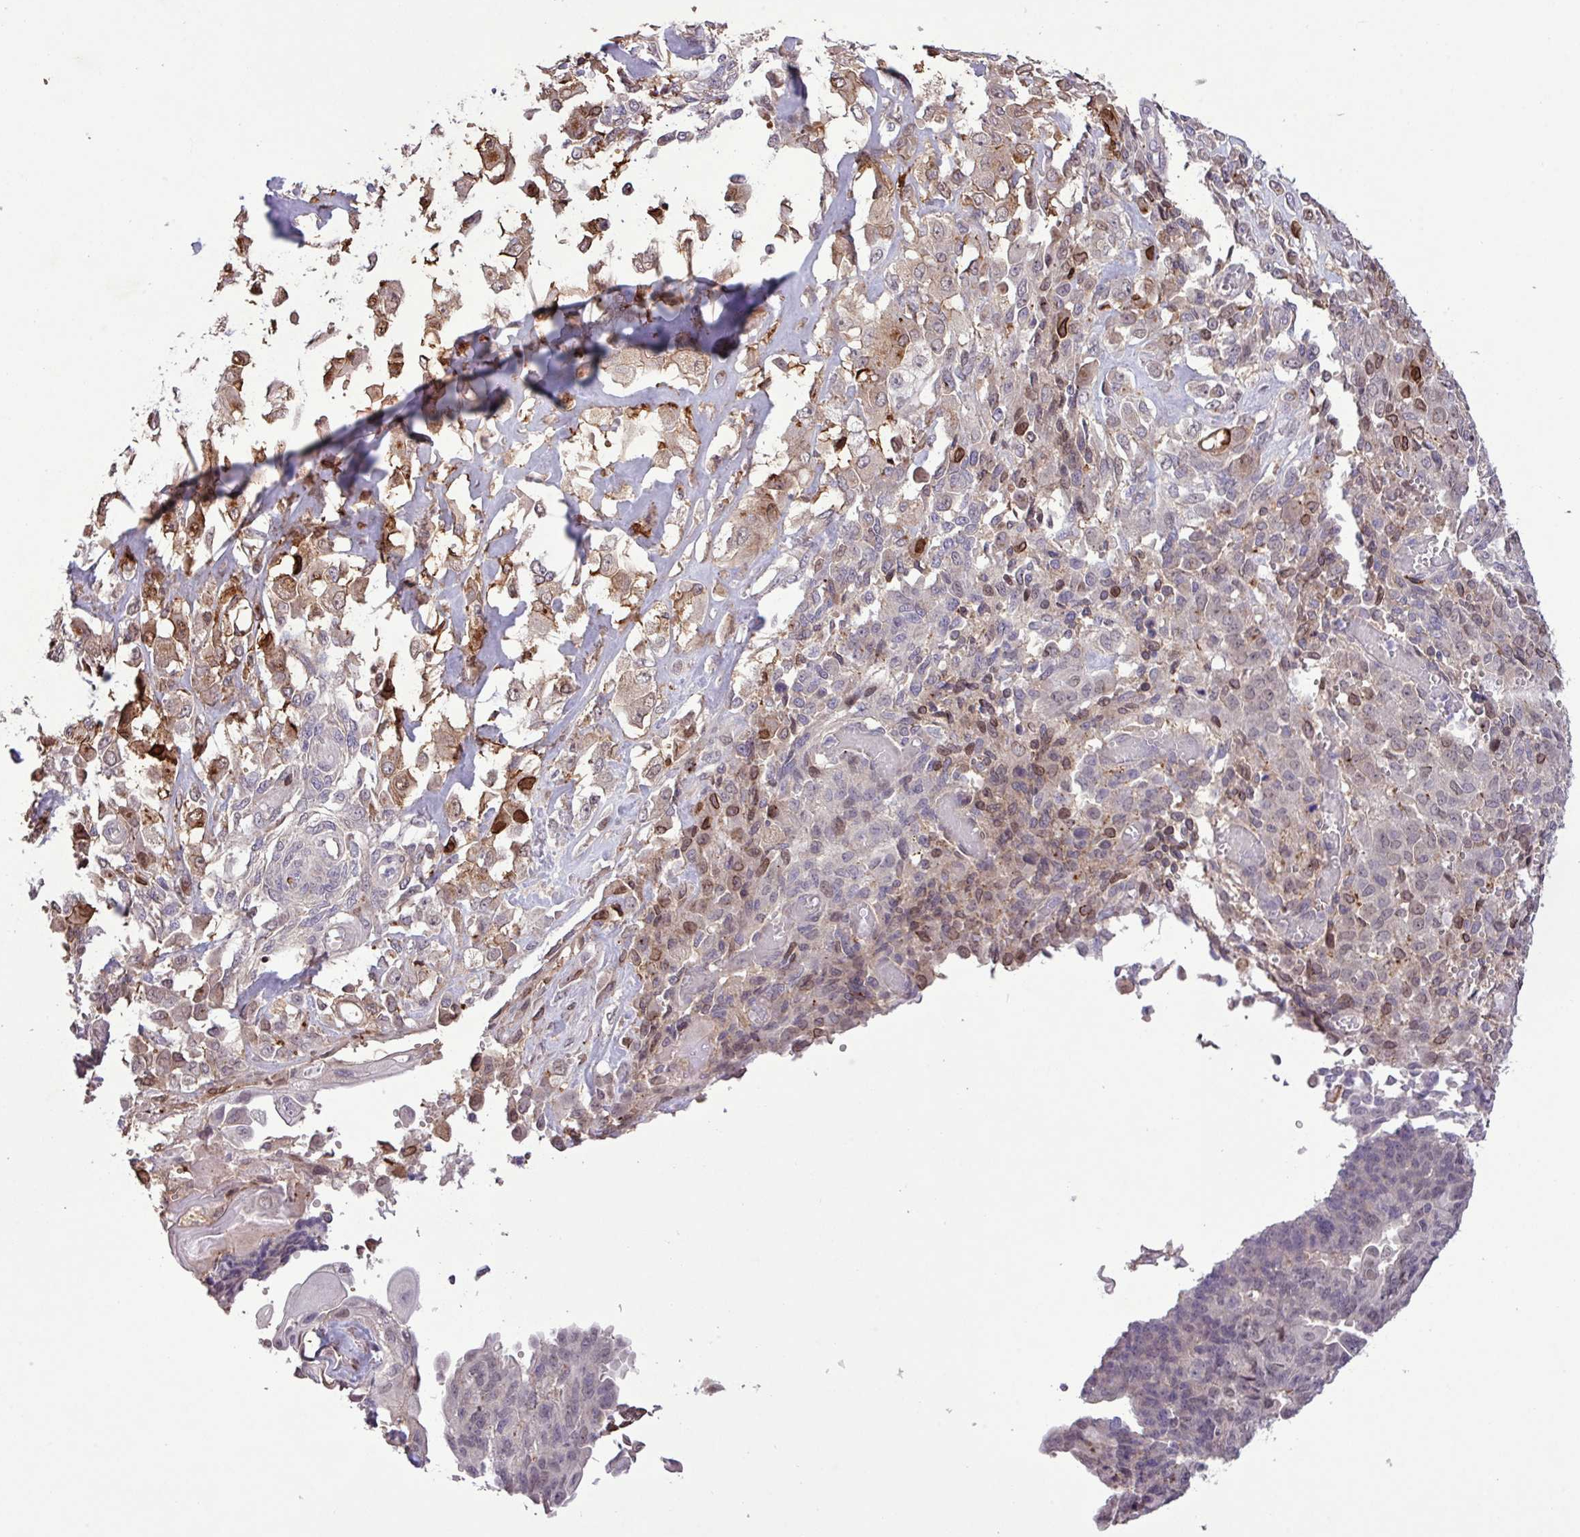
{"staining": {"intensity": "moderate", "quantity": "25%-75%", "location": "cytoplasmic/membranous,nuclear"}, "tissue": "endometrial cancer", "cell_type": "Tumor cells", "image_type": "cancer", "snomed": [{"axis": "morphology", "description": "Adenocarcinoma, NOS"}, {"axis": "topography", "description": "Endometrium"}], "caption": "Moderate cytoplasmic/membranous and nuclear staining for a protein is identified in approximately 25%-75% of tumor cells of endometrial cancer using immunohistochemistry (IHC).", "gene": "RPP25L", "patient": {"sex": "female", "age": 32}}